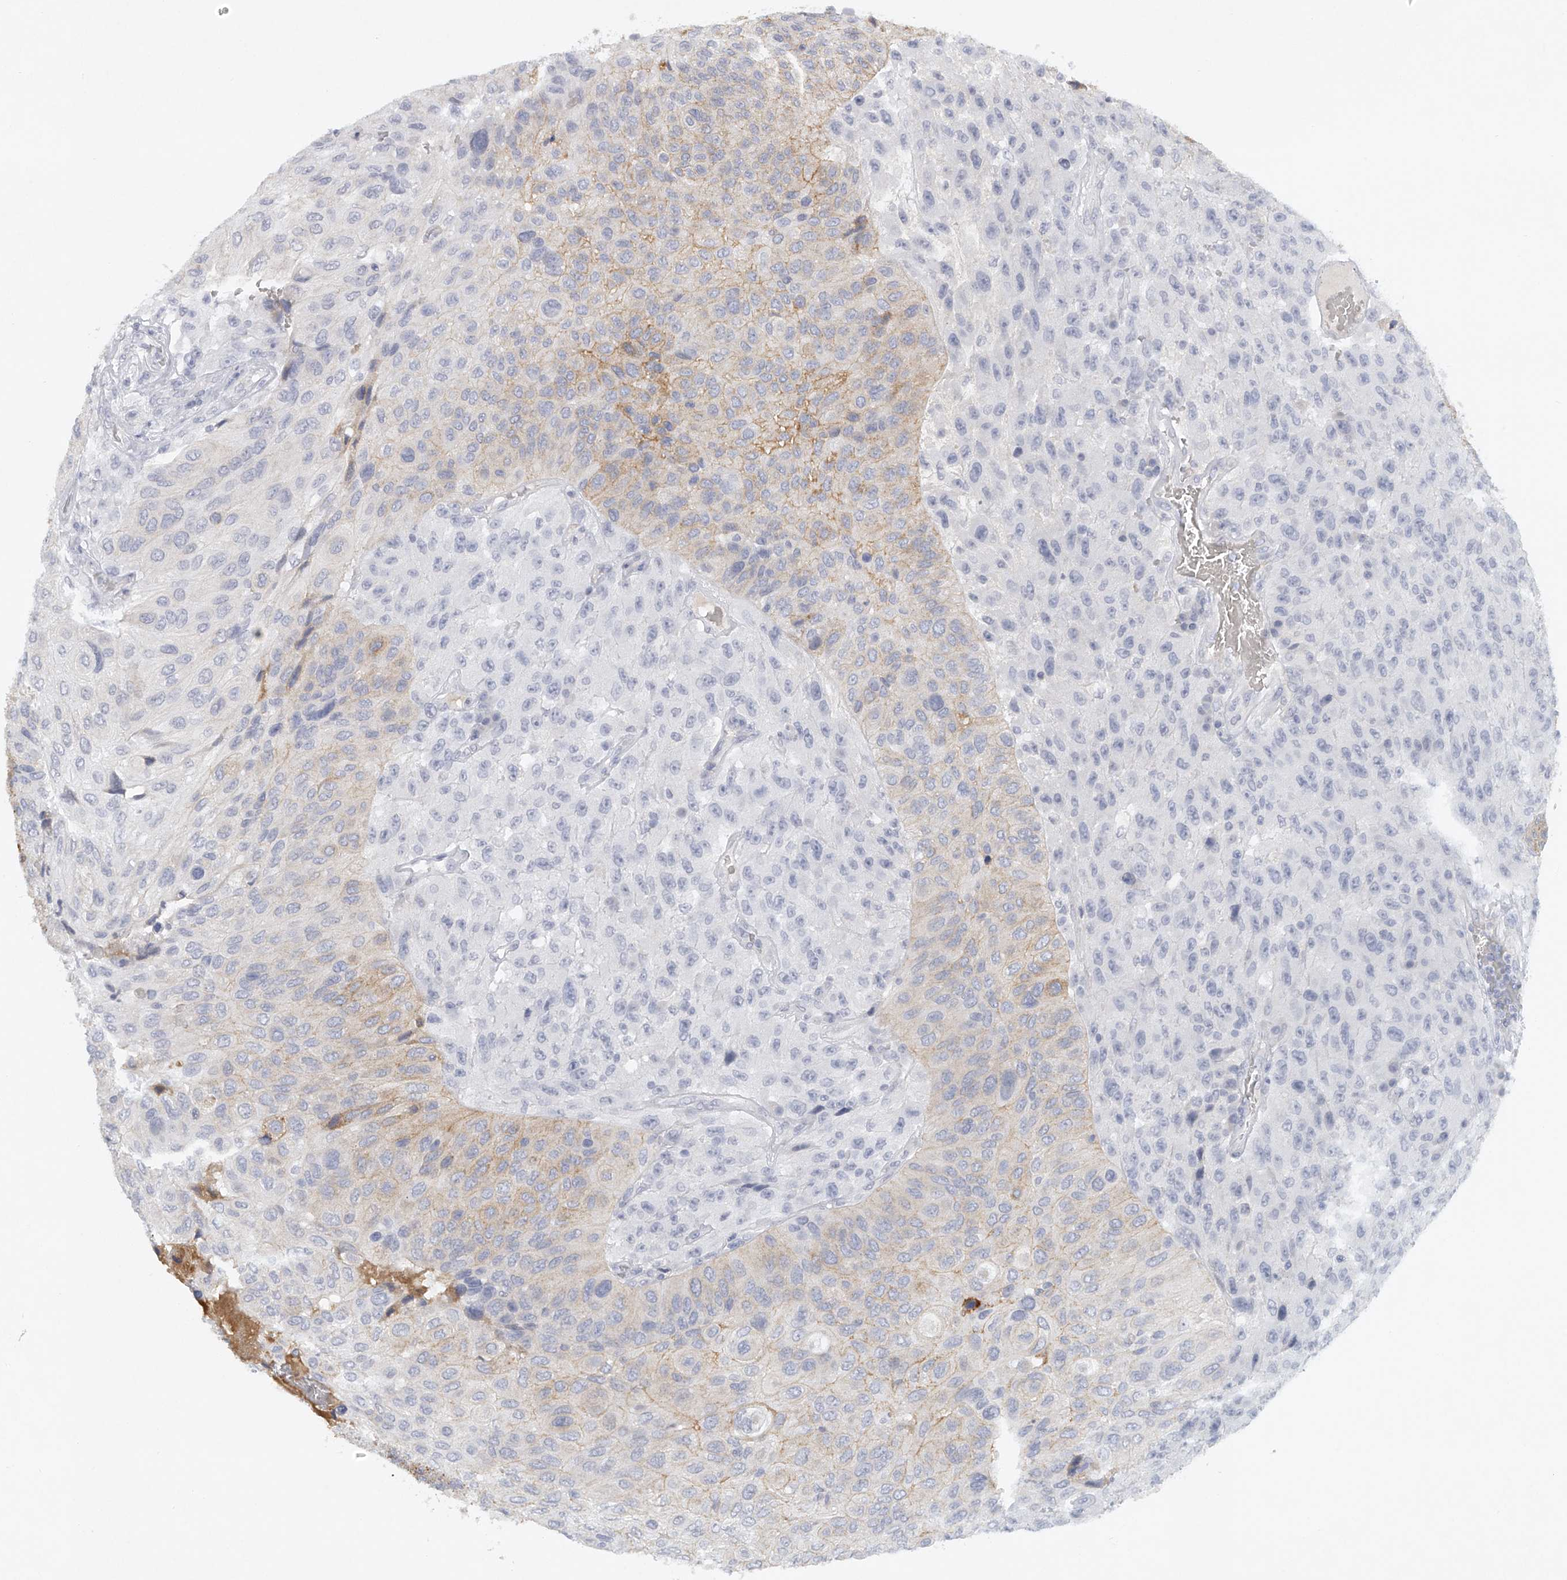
{"staining": {"intensity": "moderate", "quantity": "<25%", "location": "cytoplasmic/membranous"}, "tissue": "urothelial cancer", "cell_type": "Tumor cells", "image_type": "cancer", "snomed": [{"axis": "morphology", "description": "Urothelial carcinoma, High grade"}, {"axis": "topography", "description": "Urinary bladder"}], "caption": "Brown immunohistochemical staining in urothelial cancer displays moderate cytoplasmic/membranous expression in about <25% of tumor cells.", "gene": "FAT2", "patient": {"sex": "male", "age": 66}}